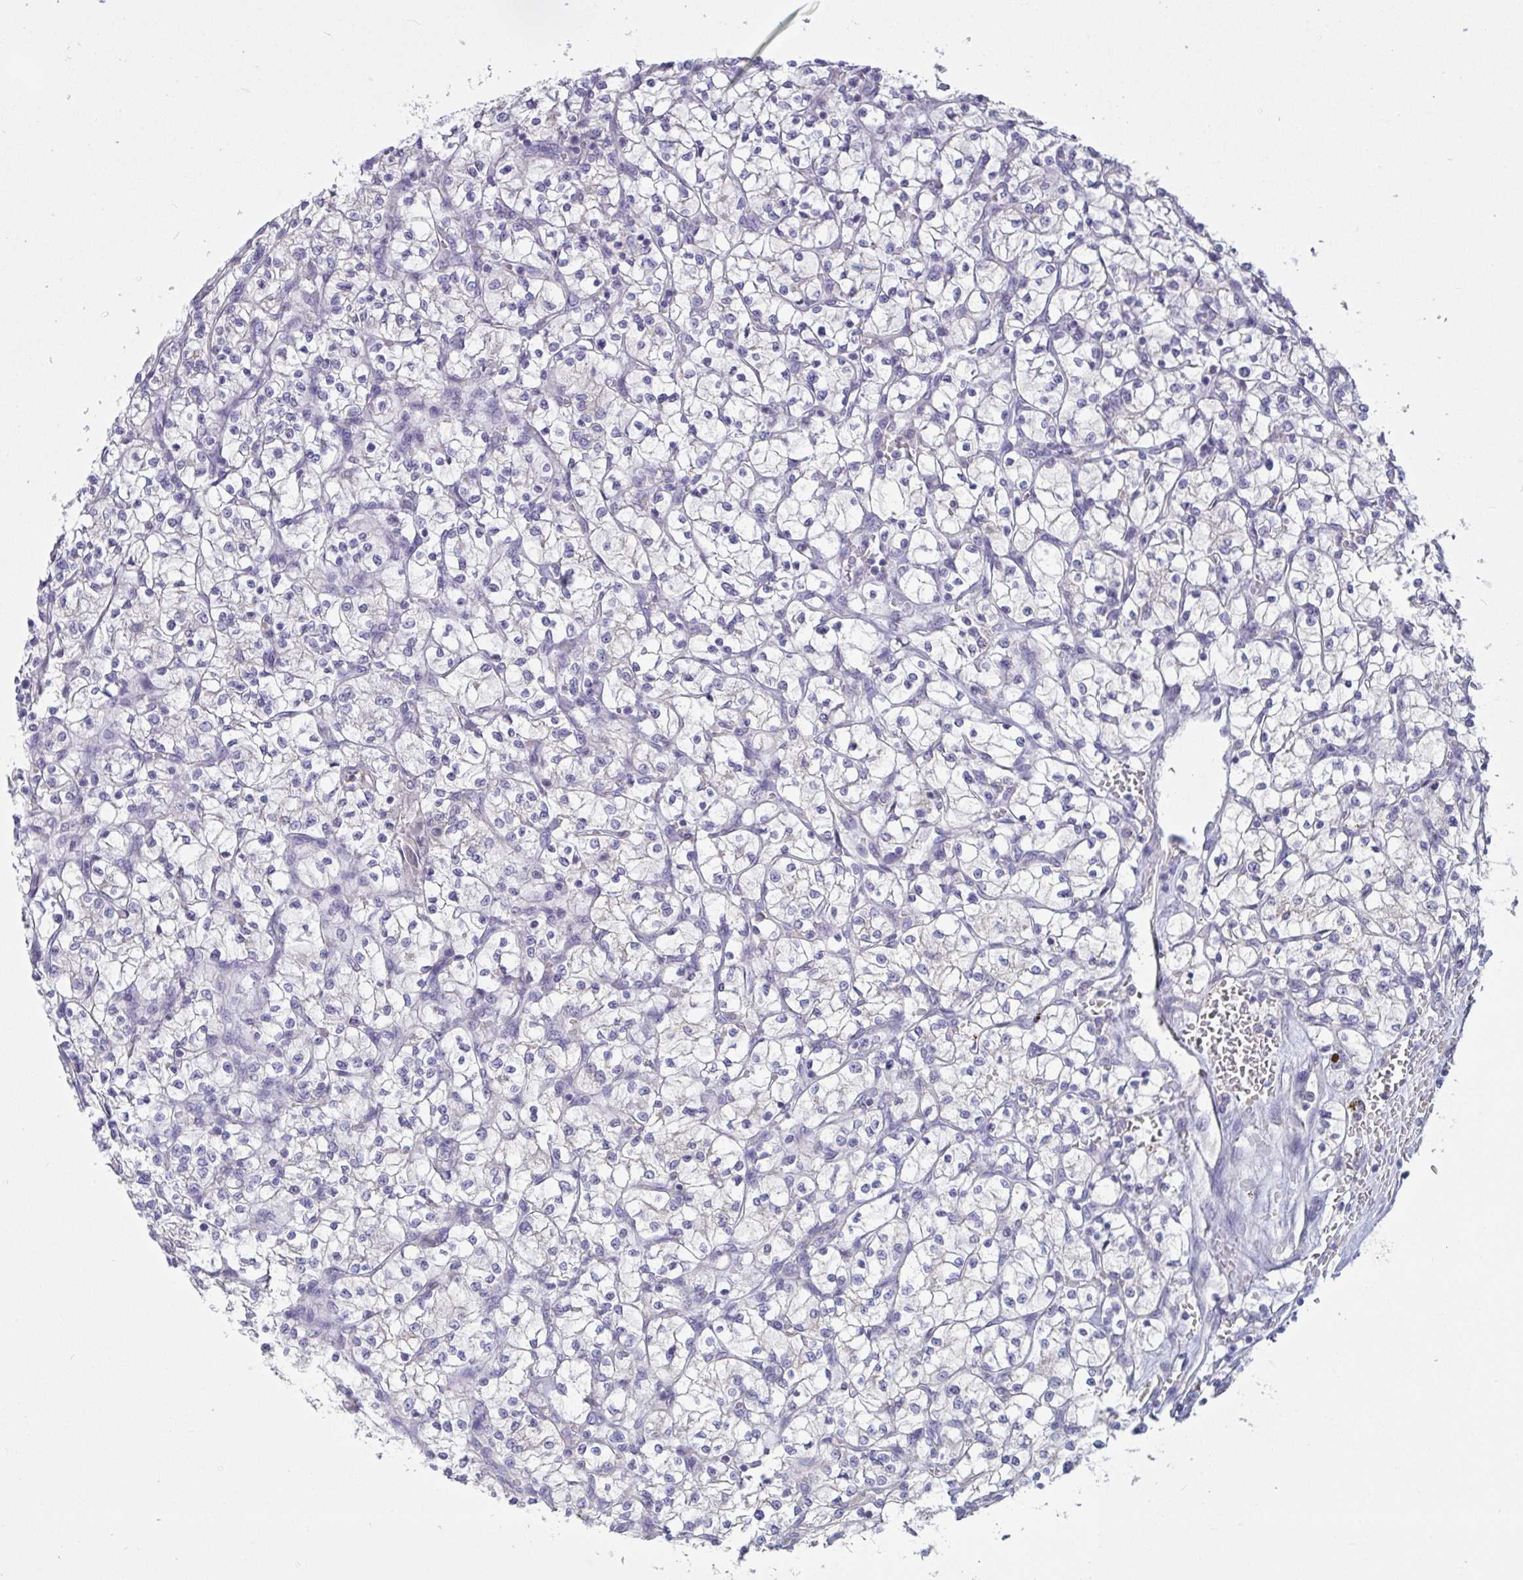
{"staining": {"intensity": "negative", "quantity": "none", "location": "none"}, "tissue": "renal cancer", "cell_type": "Tumor cells", "image_type": "cancer", "snomed": [{"axis": "morphology", "description": "Adenocarcinoma, NOS"}, {"axis": "topography", "description": "Kidney"}], "caption": "This is an immunohistochemistry (IHC) histopathology image of human renal cancer. There is no staining in tumor cells.", "gene": "MYC", "patient": {"sex": "female", "age": 64}}